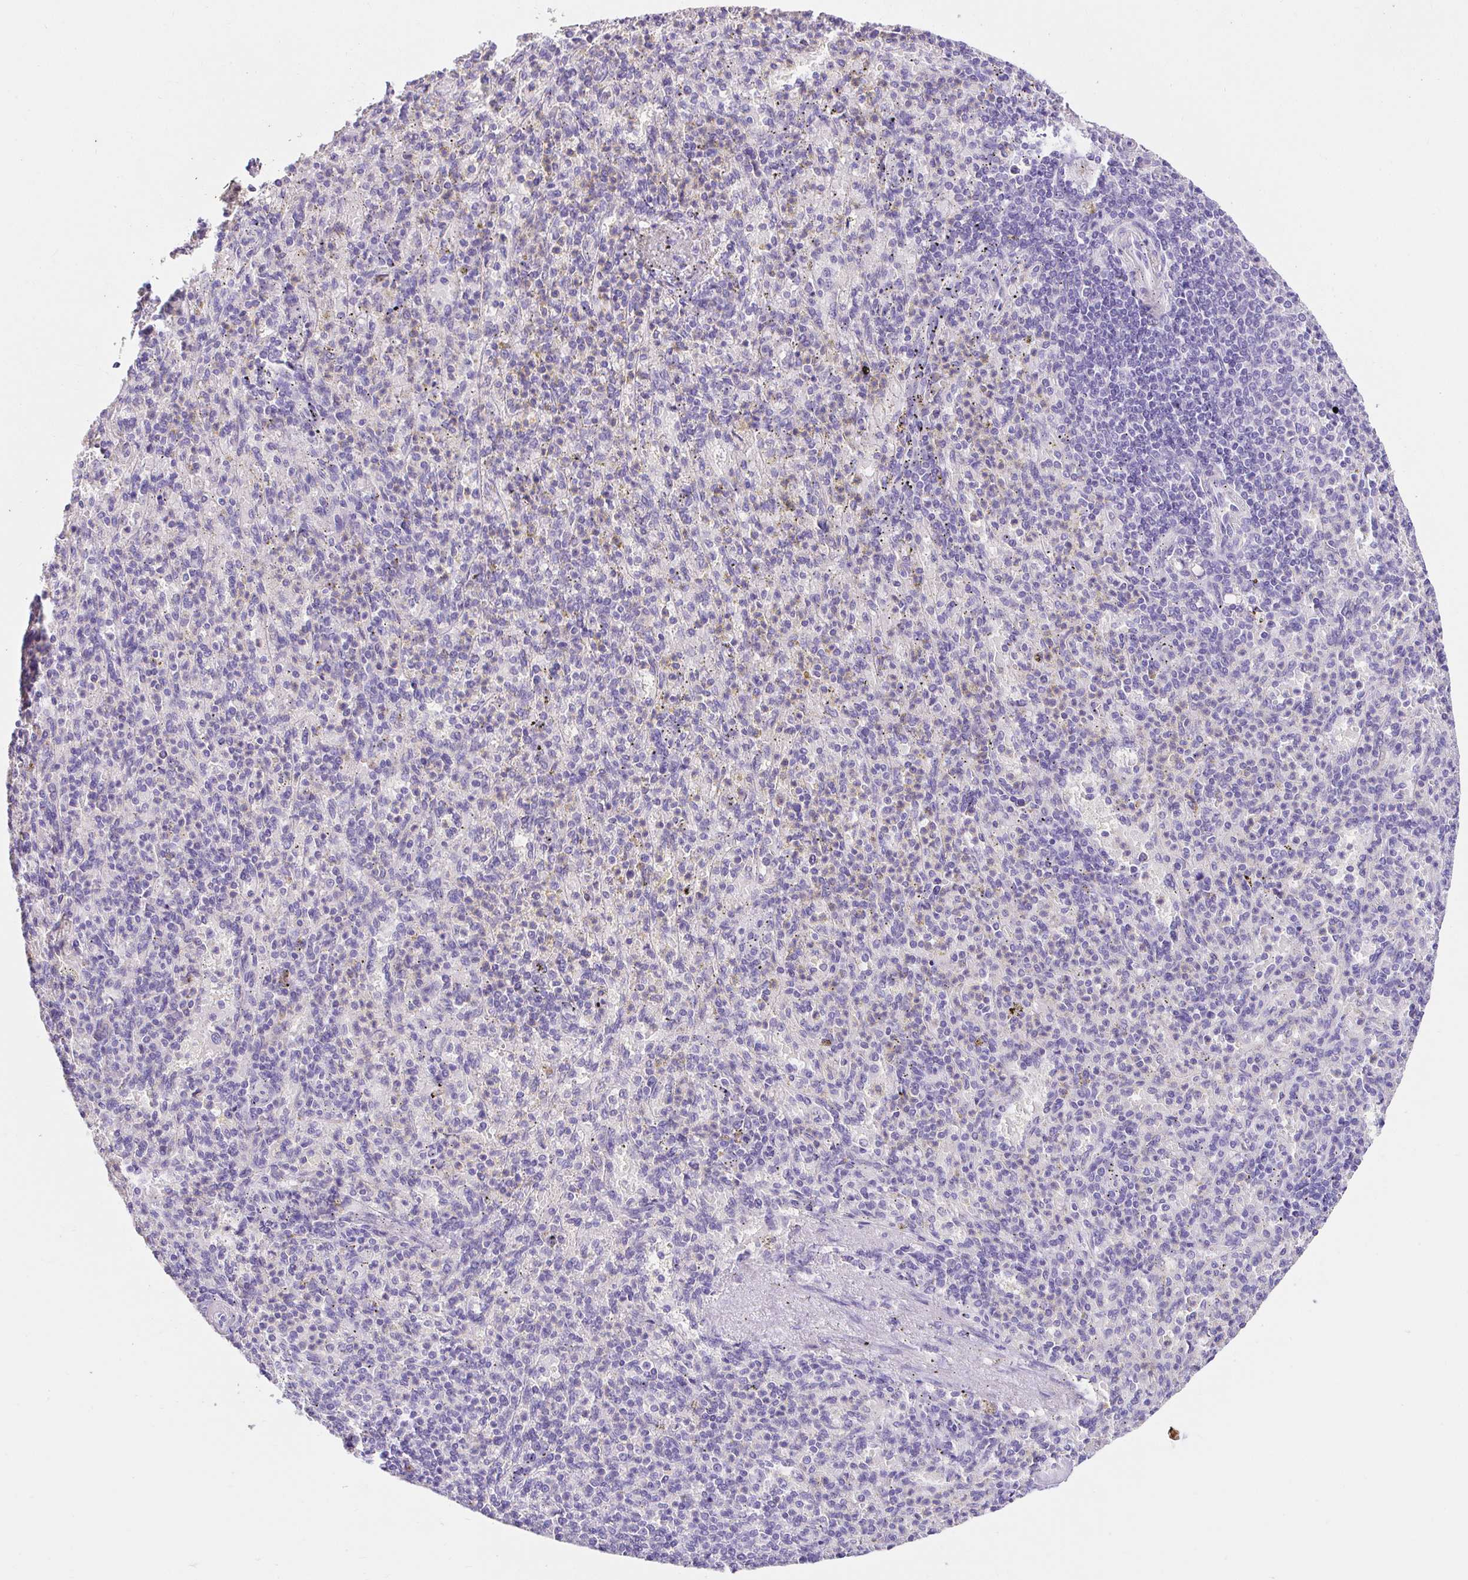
{"staining": {"intensity": "weak", "quantity": "<25%", "location": "cytoplasmic/membranous"}, "tissue": "spleen", "cell_type": "Cells in red pulp", "image_type": "normal", "snomed": [{"axis": "morphology", "description": "Normal tissue, NOS"}, {"axis": "topography", "description": "Spleen"}], "caption": "IHC of benign human spleen demonstrates no positivity in cells in red pulp.", "gene": "CDO1", "patient": {"sex": "female", "age": 74}}